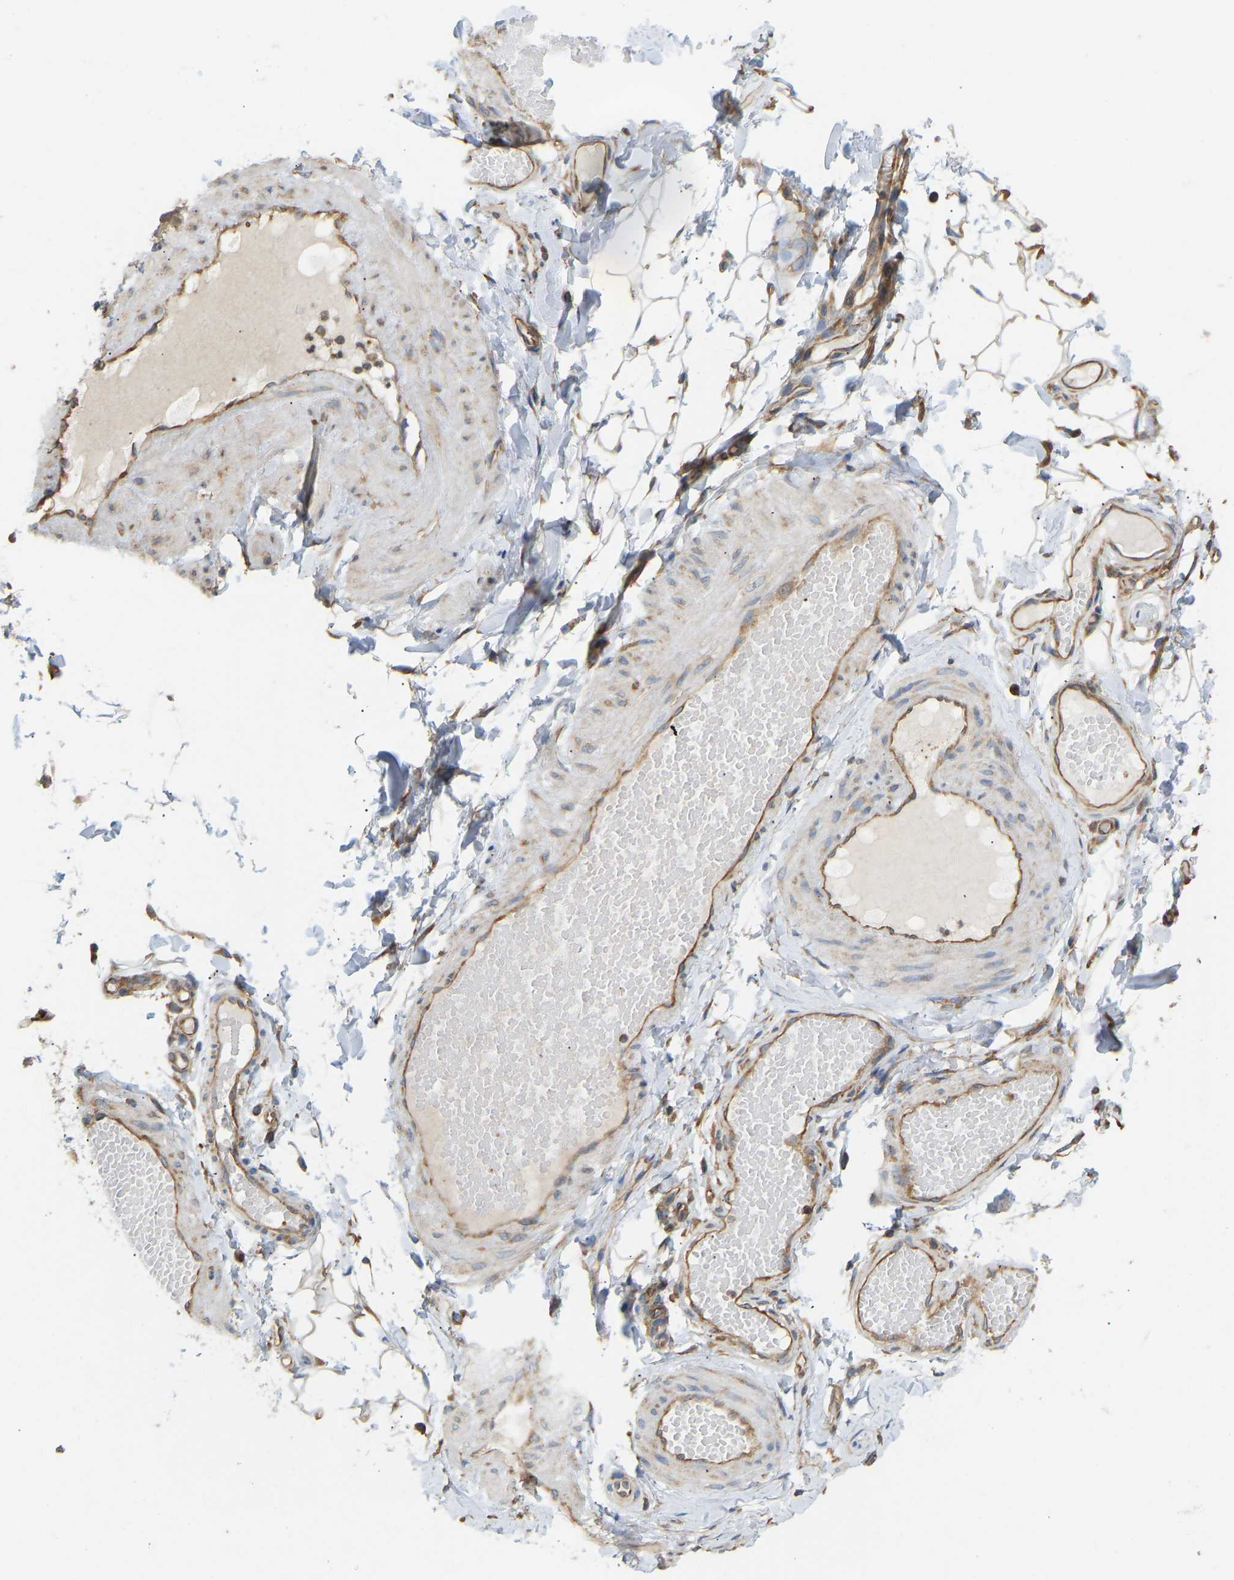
{"staining": {"intensity": "moderate", "quantity": "<25%", "location": "cytoplasmic/membranous"}, "tissue": "adipose tissue", "cell_type": "Adipocytes", "image_type": "normal", "snomed": [{"axis": "morphology", "description": "Normal tissue, NOS"}, {"axis": "topography", "description": "Adipose tissue"}, {"axis": "topography", "description": "Vascular tissue"}, {"axis": "topography", "description": "Peripheral nerve tissue"}], "caption": "Adipocytes exhibit low levels of moderate cytoplasmic/membranous staining in approximately <25% of cells in benign human adipose tissue. Nuclei are stained in blue.", "gene": "RPS6KB2", "patient": {"sex": "male", "age": 25}}